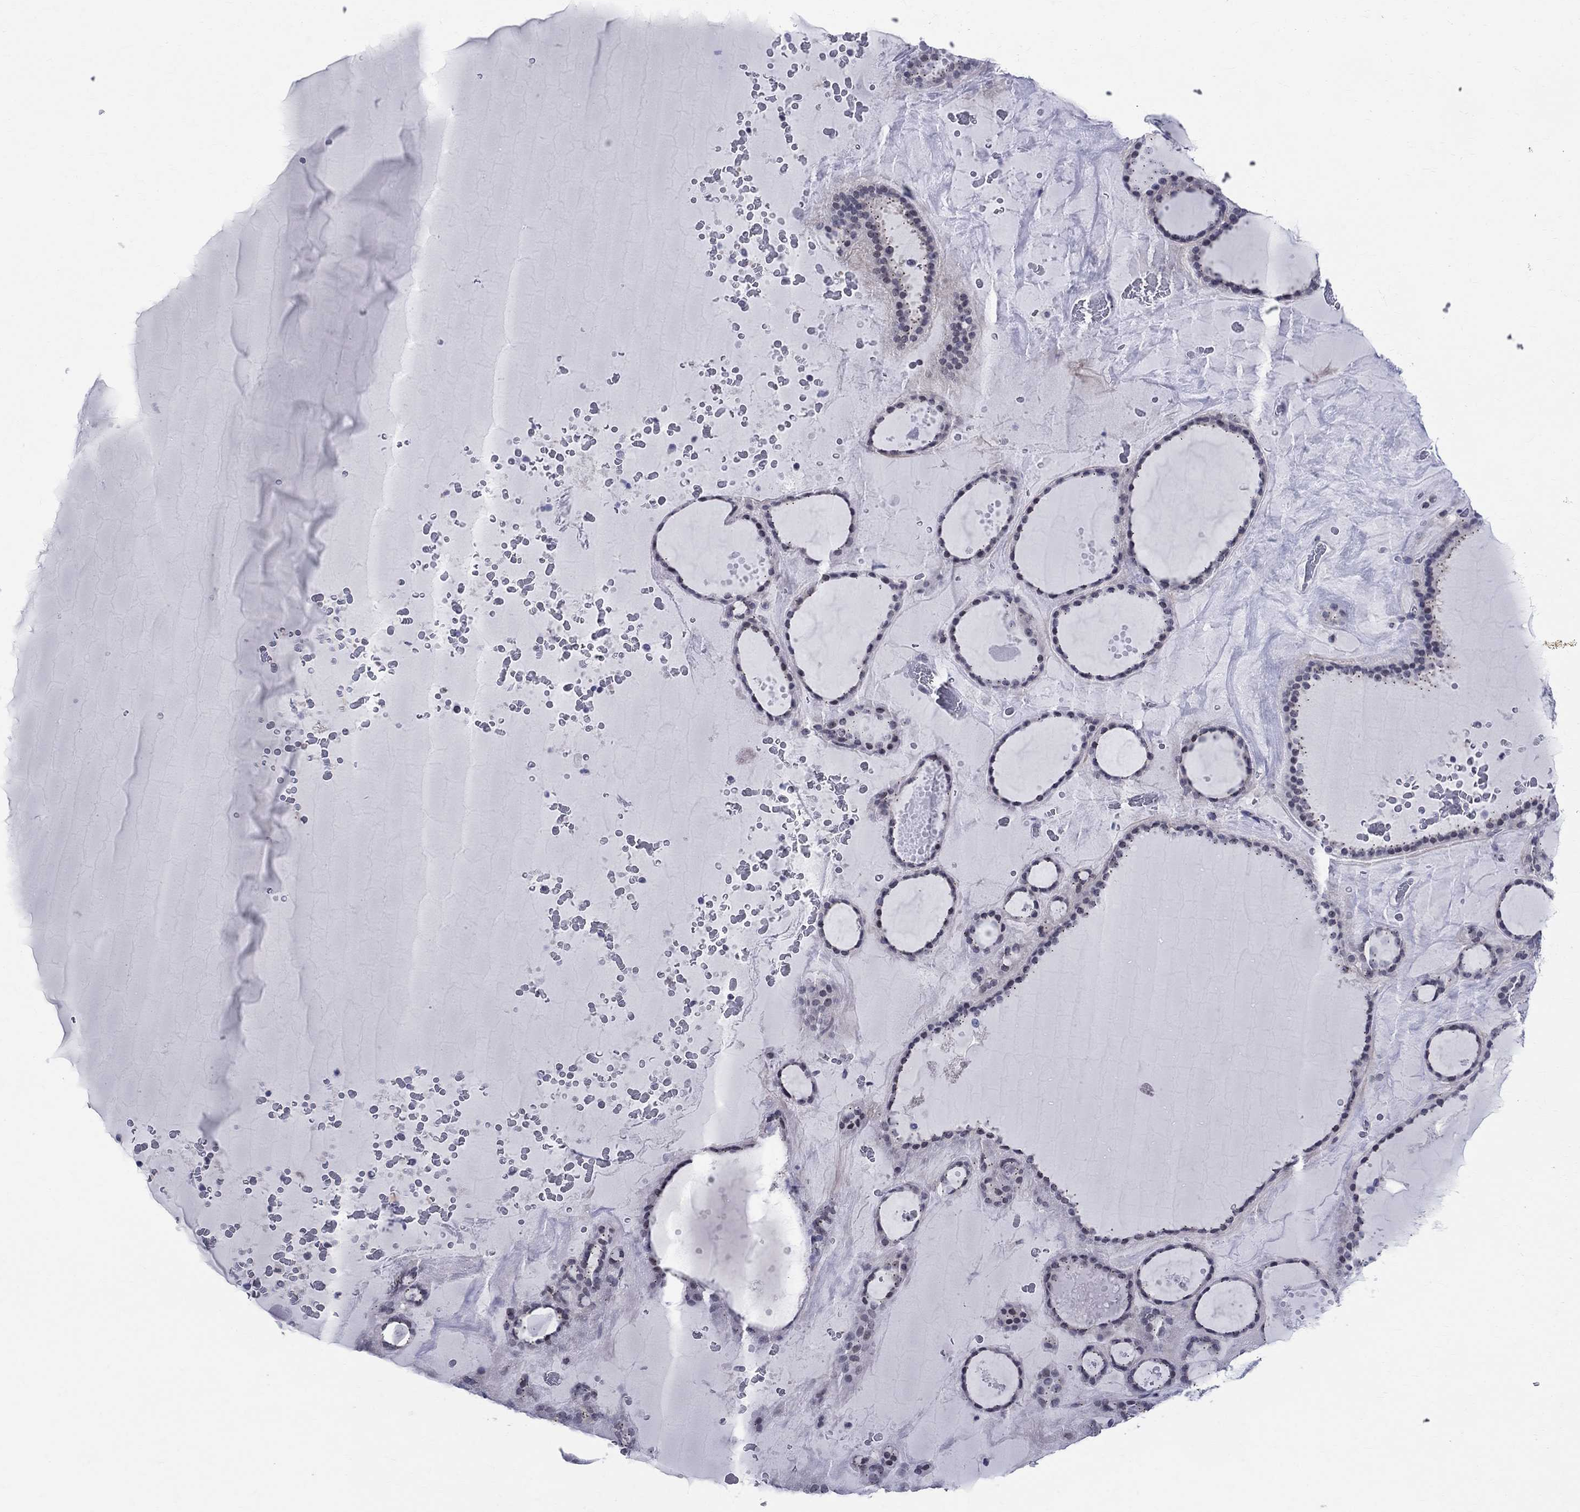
{"staining": {"intensity": "negative", "quantity": "none", "location": "none"}, "tissue": "thyroid gland", "cell_type": "Glandular cells", "image_type": "normal", "snomed": [{"axis": "morphology", "description": "Normal tissue, NOS"}, {"axis": "topography", "description": "Thyroid gland"}], "caption": "This histopathology image is of normal thyroid gland stained with immunohistochemistry (IHC) to label a protein in brown with the nuclei are counter-stained blue. There is no expression in glandular cells.", "gene": "CEP43", "patient": {"sex": "male", "age": 63}}